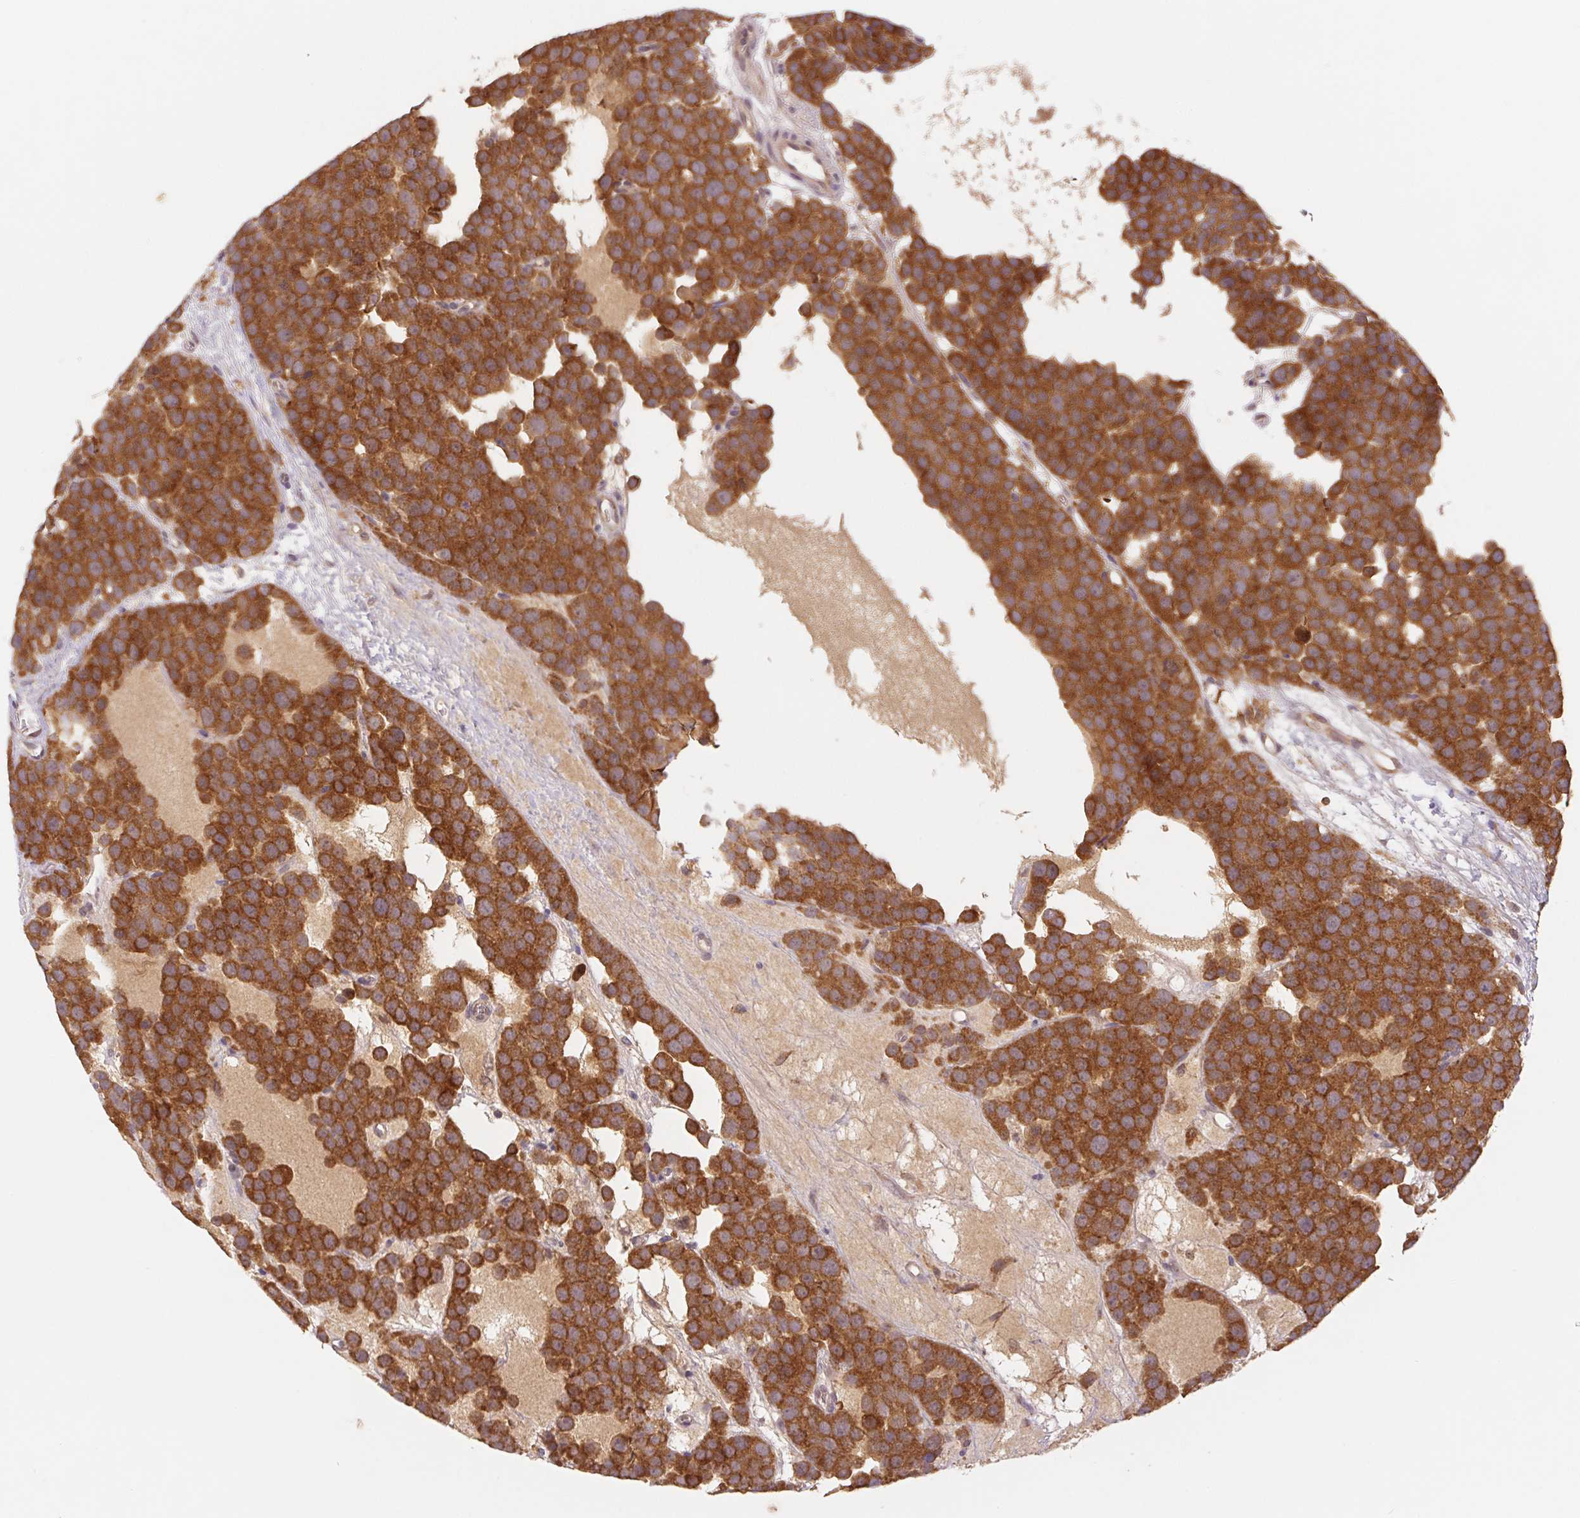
{"staining": {"intensity": "strong", "quantity": ">75%", "location": "cytoplasmic/membranous"}, "tissue": "testis cancer", "cell_type": "Tumor cells", "image_type": "cancer", "snomed": [{"axis": "morphology", "description": "Seminoma, NOS"}, {"axis": "topography", "description": "Testis"}], "caption": "A photomicrograph of testis seminoma stained for a protein displays strong cytoplasmic/membranous brown staining in tumor cells. (IHC, brightfield microscopy, high magnification).", "gene": "MTHFD1", "patient": {"sex": "male", "age": 71}}